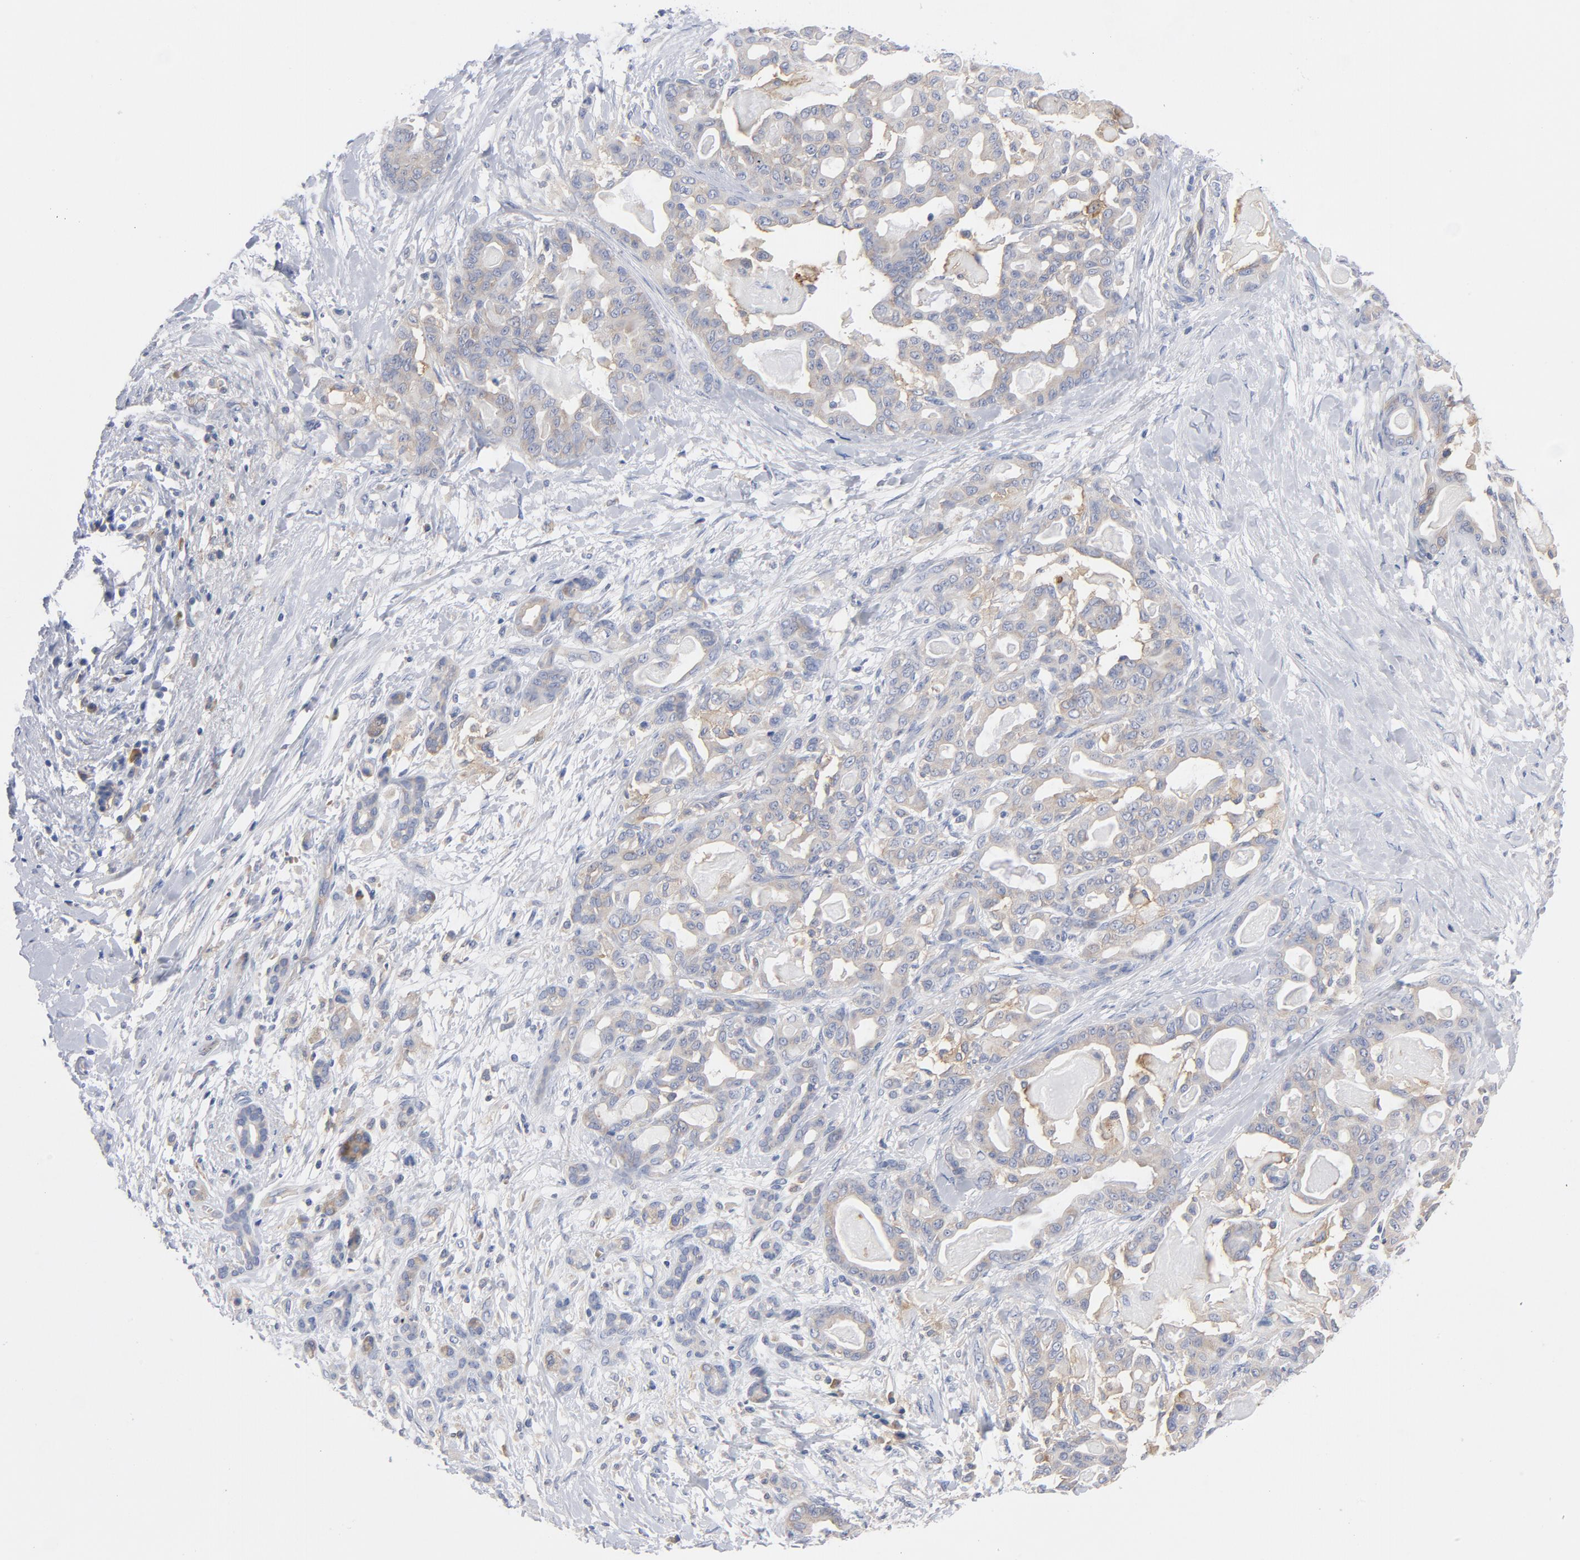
{"staining": {"intensity": "weak", "quantity": "<25%", "location": "cytoplasmic/membranous"}, "tissue": "pancreatic cancer", "cell_type": "Tumor cells", "image_type": "cancer", "snomed": [{"axis": "morphology", "description": "Adenocarcinoma, NOS"}, {"axis": "topography", "description": "Pancreas"}], "caption": "This histopathology image is of pancreatic adenocarcinoma stained with immunohistochemistry (IHC) to label a protein in brown with the nuclei are counter-stained blue. There is no positivity in tumor cells. (Stains: DAB (3,3'-diaminobenzidine) immunohistochemistry with hematoxylin counter stain, Microscopy: brightfield microscopy at high magnification).", "gene": "CD86", "patient": {"sex": "male", "age": 63}}